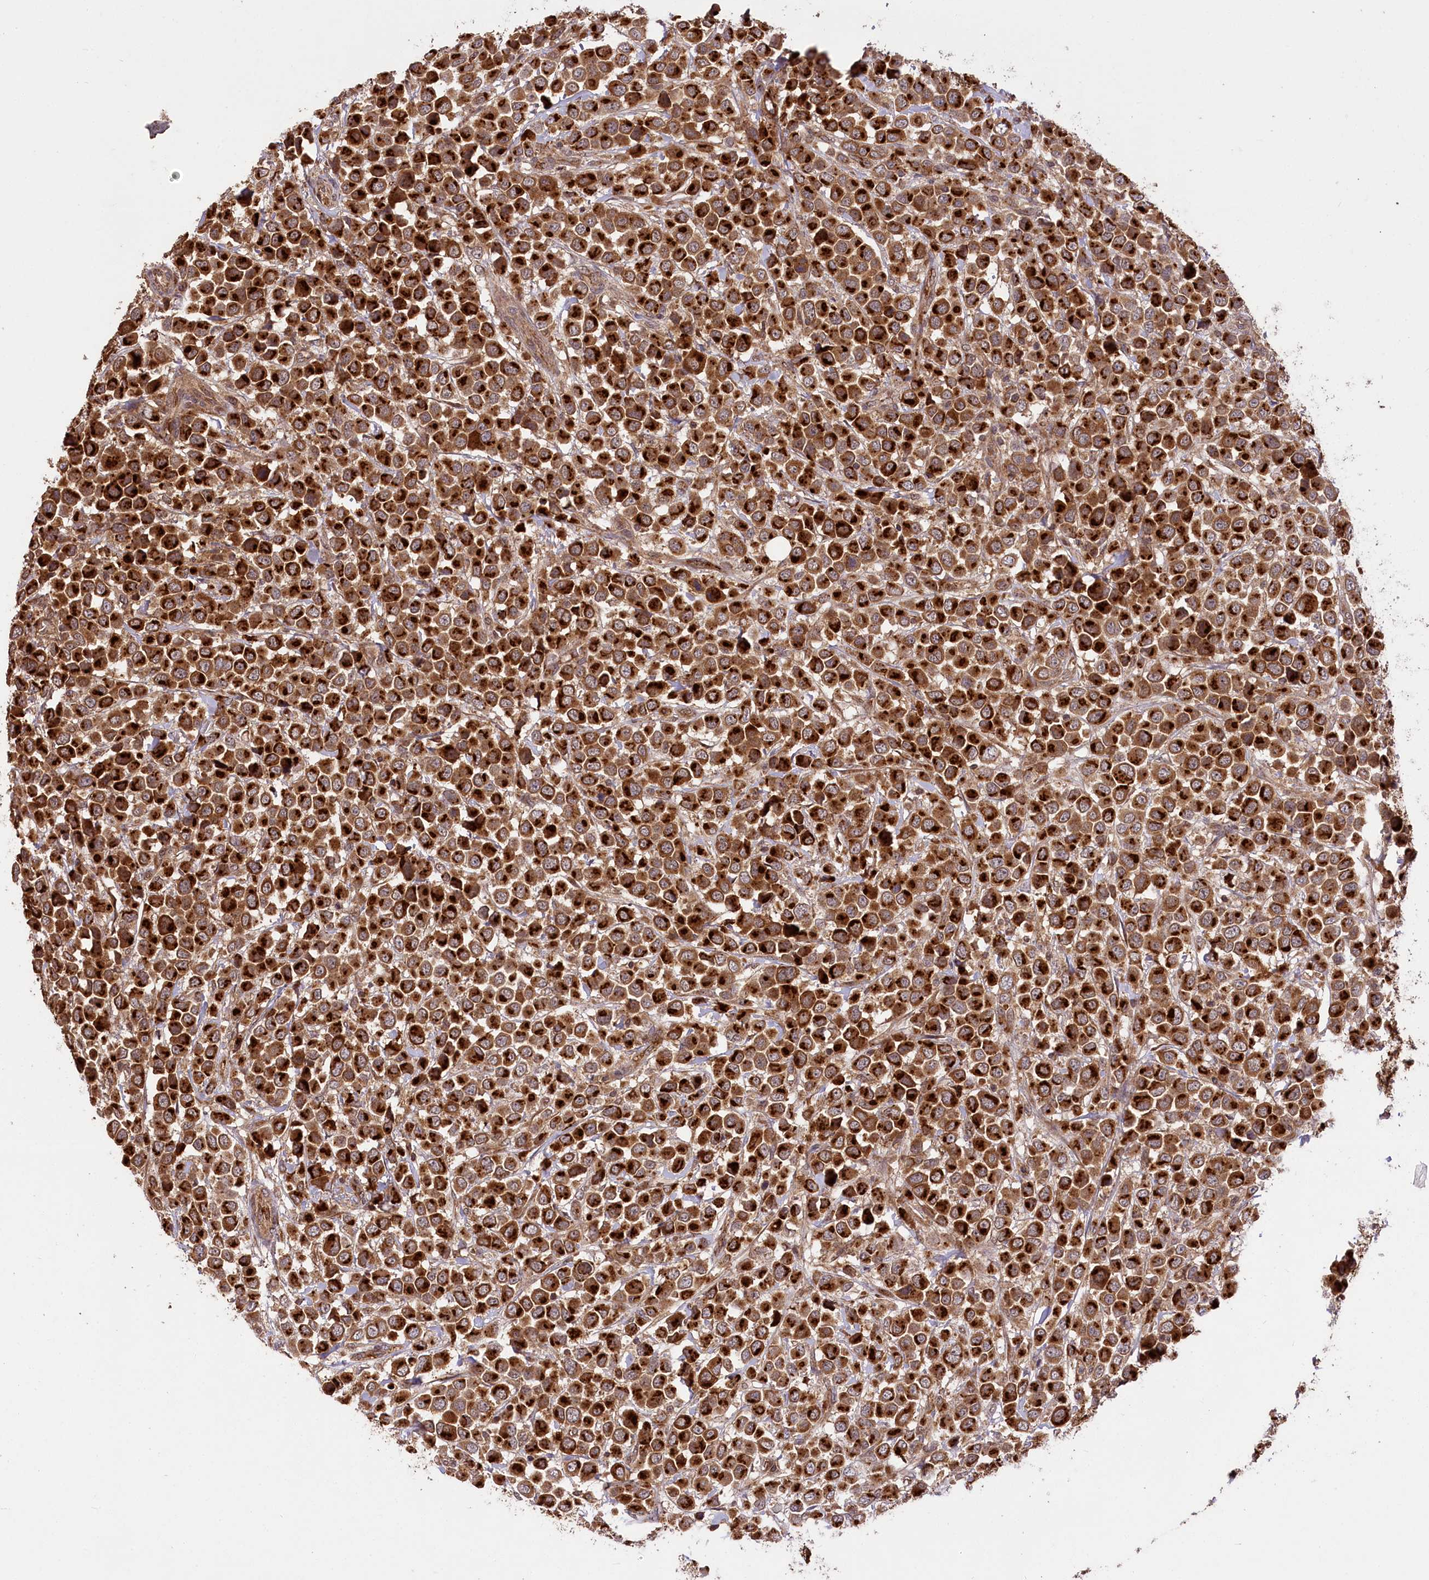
{"staining": {"intensity": "strong", "quantity": ">75%", "location": "cytoplasmic/membranous"}, "tissue": "breast cancer", "cell_type": "Tumor cells", "image_type": "cancer", "snomed": [{"axis": "morphology", "description": "Duct carcinoma"}, {"axis": "topography", "description": "Breast"}], "caption": "Breast cancer was stained to show a protein in brown. There is high levels of strong cytoplasmic/membranous expression in approximately >75% of tumor cells.", "gene": "CARD19", "patient": {"sex": "female", "age": 61}}